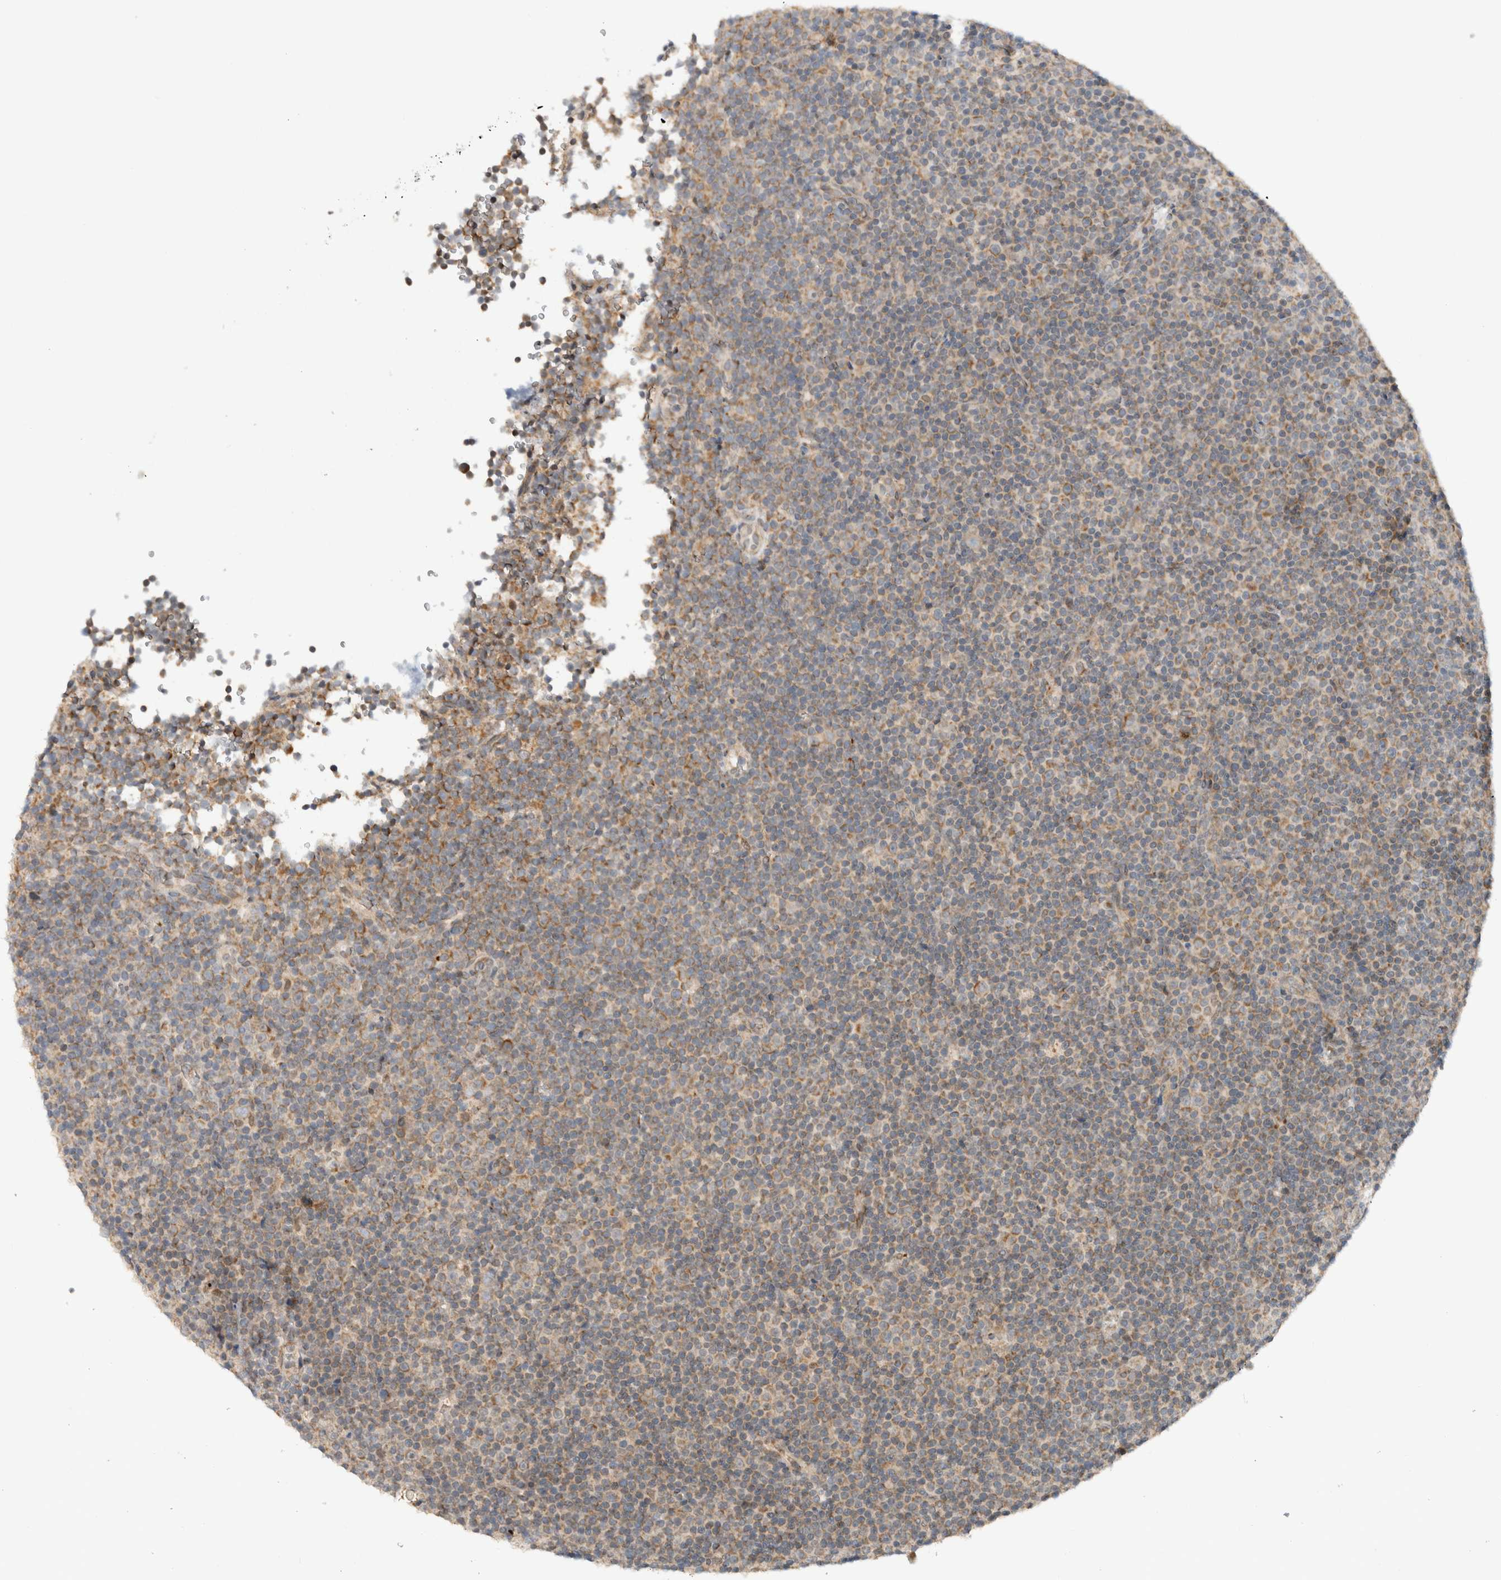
{"staining": {"intensity": "weak", "quantity": ">75%", "location": "cytoplasmic/membranous"}, "tissue": "lymphoma", "cell_type": "Tumor cells", "image_type": "cancer", "snomed": [{"axis": "morphology", "description": "Malignant lymphoma, non-Hodgkin's type, Low grade"}, {"axis": "topography", "description": "Lymph node"}], "caption": "This histopathology image exhibits immunohistochemistry (IHC) staining of malignant lymphoma, non-Hodgkin's type (low-grade), with low weak cytoplasmic/membranous expression in approximately >75% of tumor cells.", "gene": "CMC2", "patient": {"sex": "female", "age": 67}}